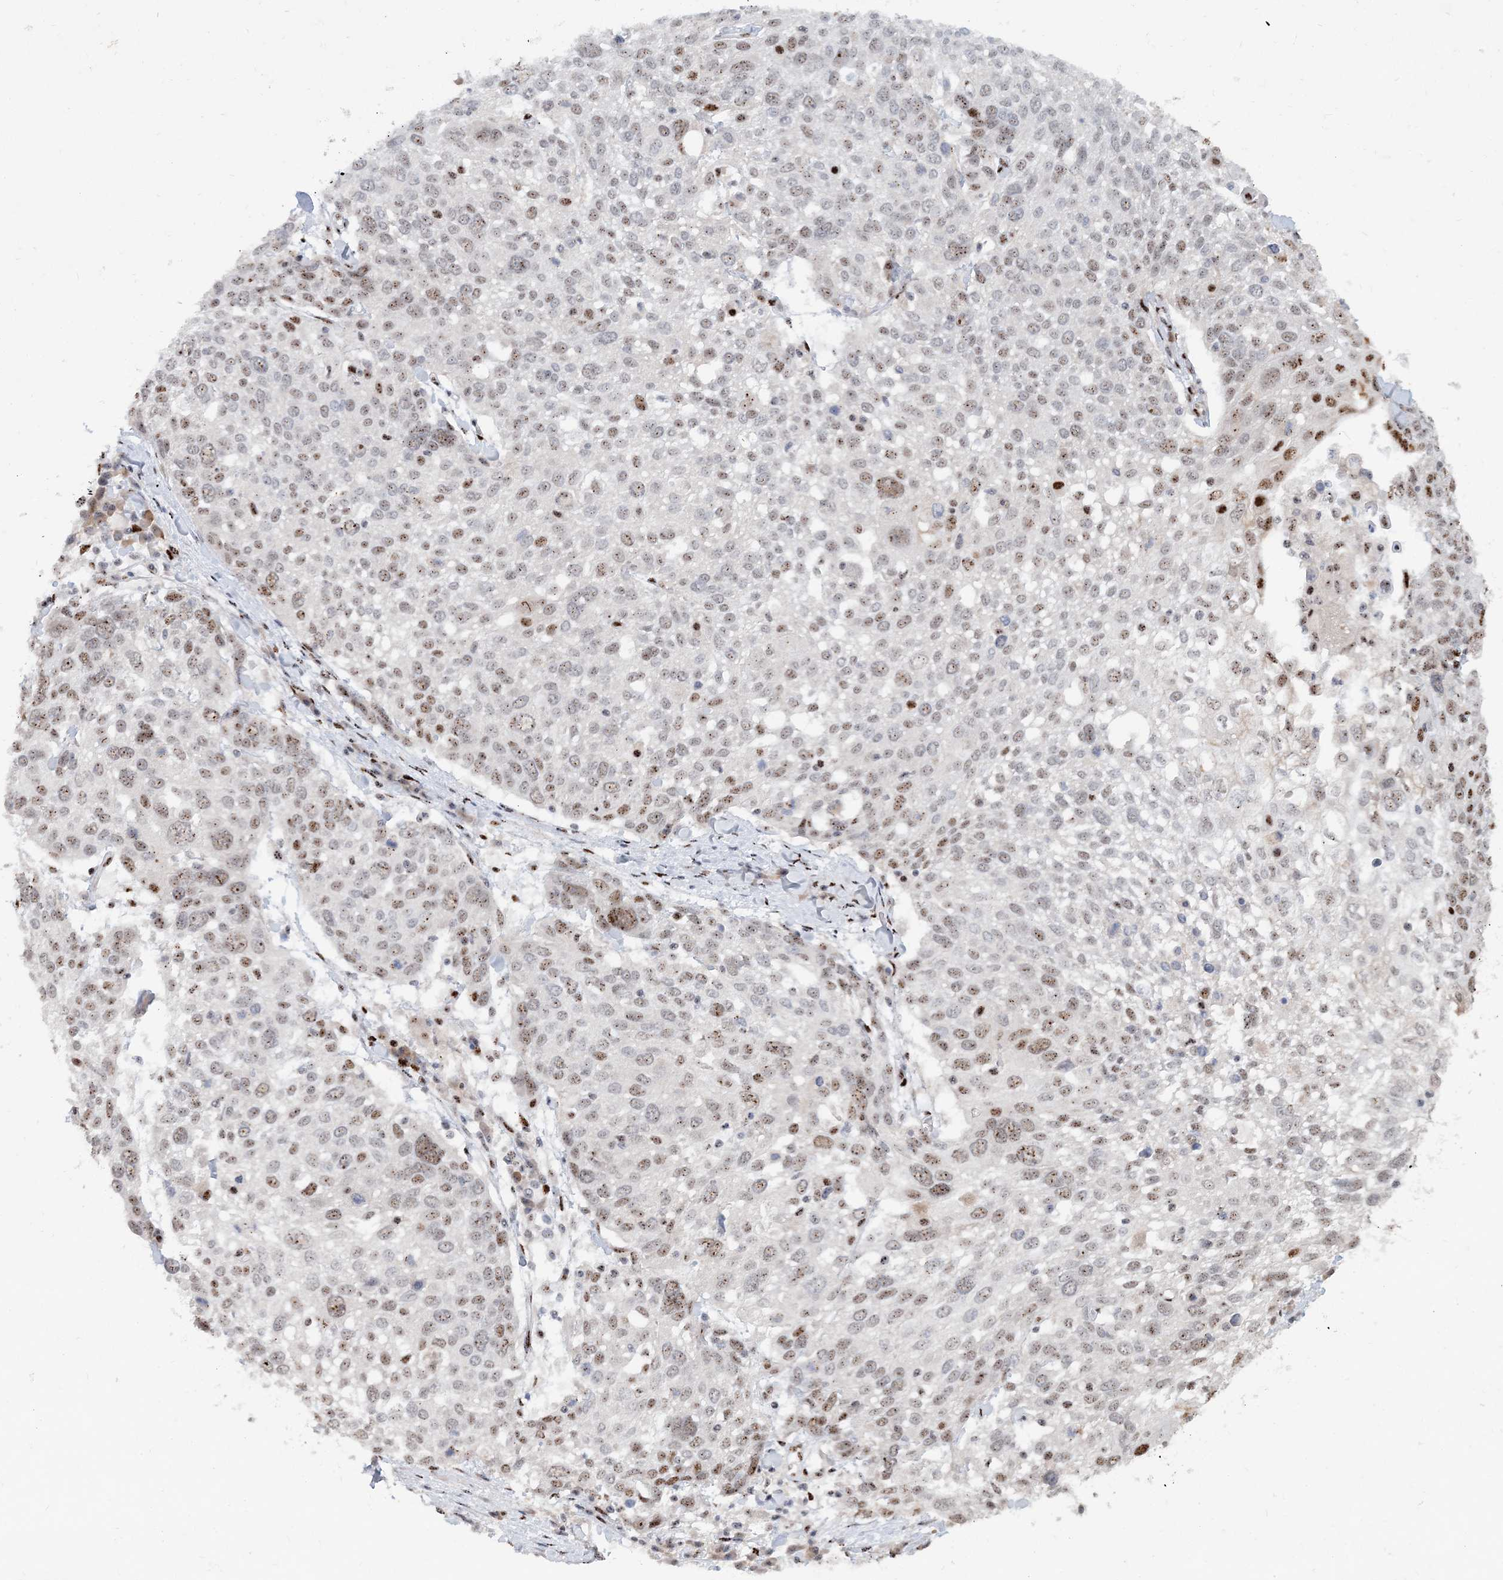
{"staining": {"intensity": "moderate", "quantity": "25%-75%", "location": "nuclear"}, "tissue": "lung cancer", "cell_type": "Tumor cells", "image_type": "cancer", "snomed": [{"axis": "morphology", "description": "Squamous cell carcinoma, NOS"}, {"axis": "topography", "description": "Lung"}], "caption": "About 25%-75% of tumor cells in lung cancer (squamous cell carcinoma) exhibit moderate nuclear protein positivity as visualized by brown immunohistochemical staining.", "gene": "GIN1", "patient": {"sex": "male", "age": 65}}